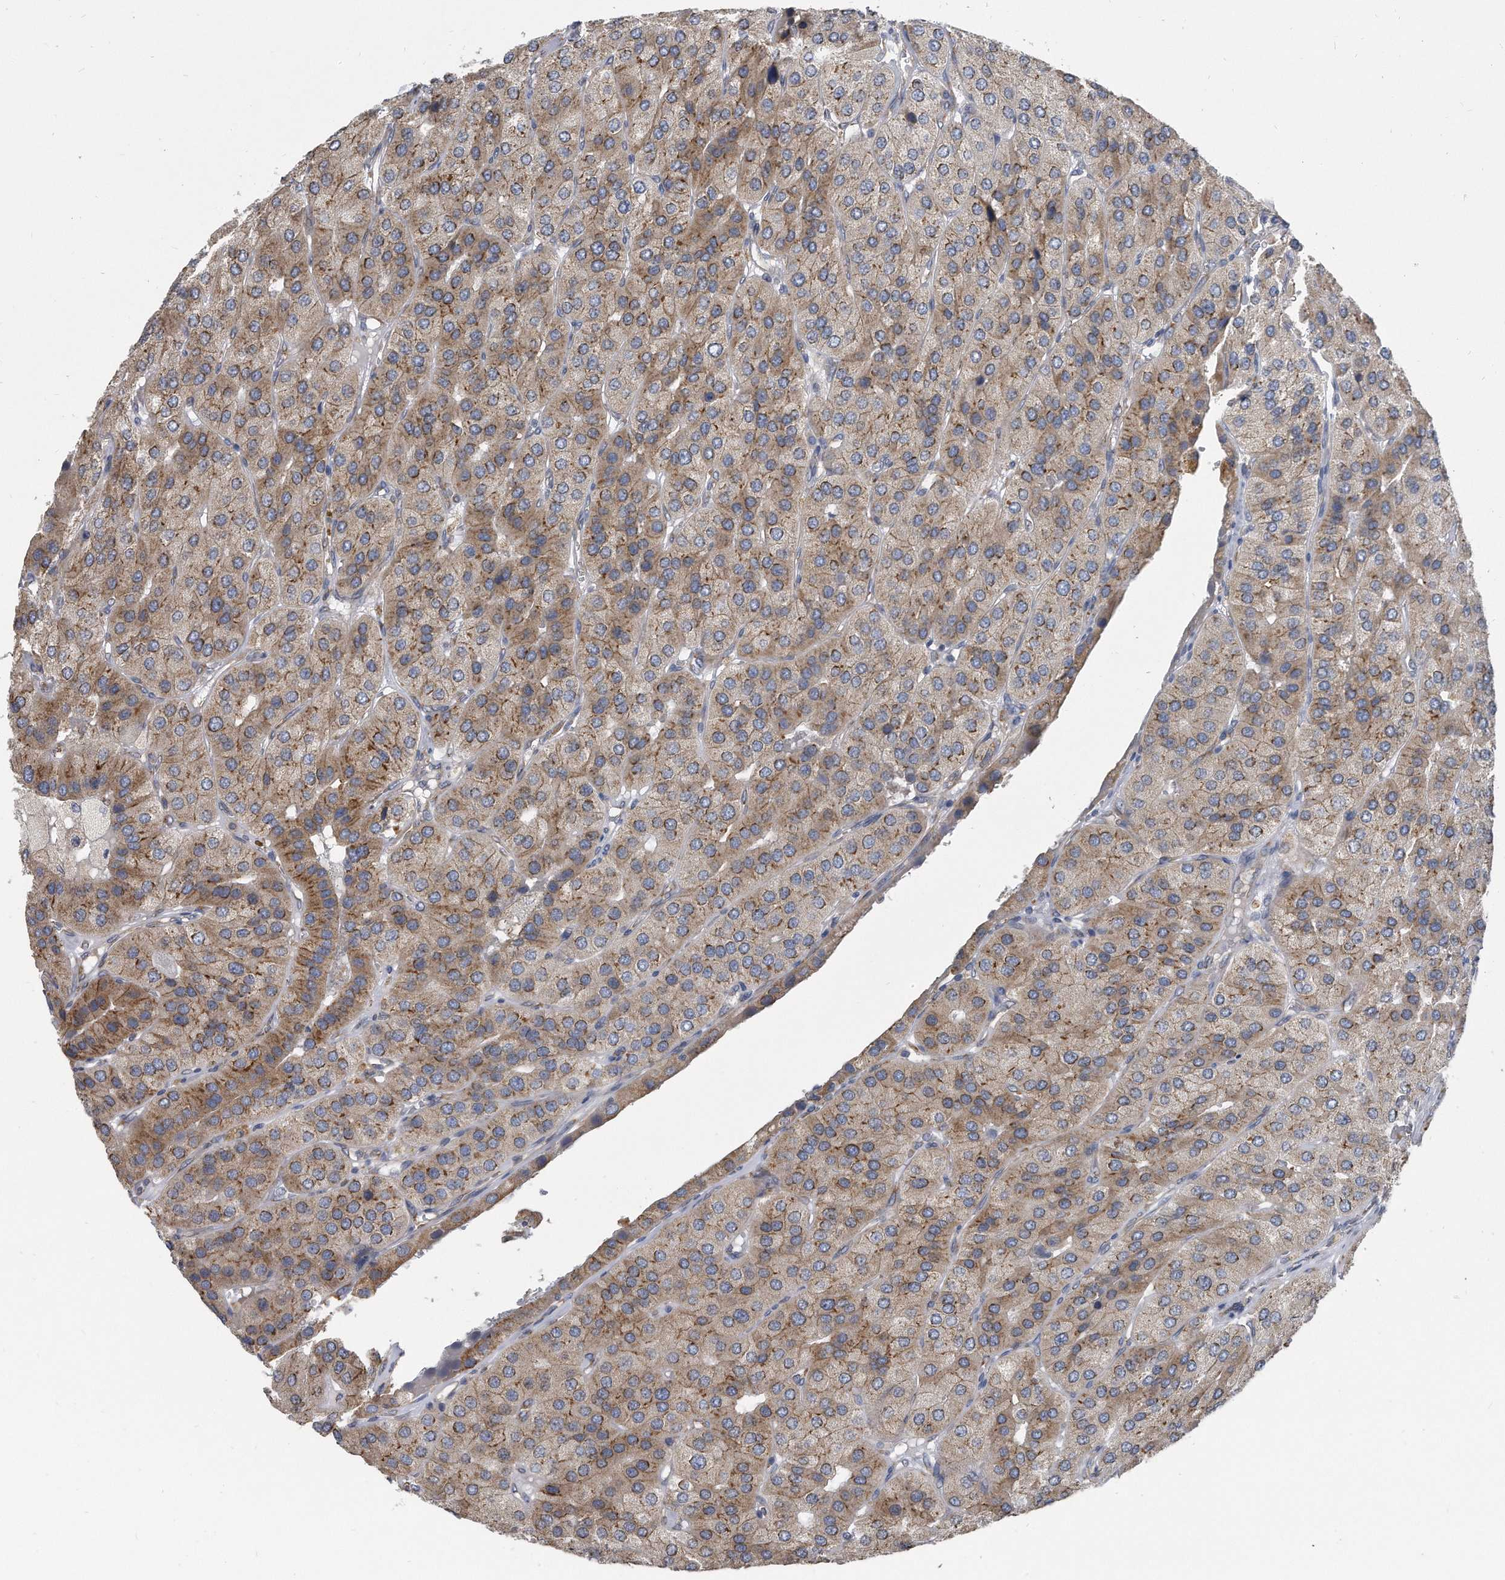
{"staining": {"intensity": "moderate", "quantity": "25%-75%", "location": "cytoplasmic/membranous"}, "tissue": "parathyroid gland", "cell_type": "Glandular cells", "image_type": "normal", "snomed": [{"axis": "morphology", "description": "Normal tissue, NOS"}, {"axis": "morphology", "description": "Adenoma, NOS"}, {"axis": "topography", "description": "Parathyroid gland"}], "caption": "An immunohistochemistry micrograph of normal tissue is shown. Protein staining in brown labels moderate cytoplasmic/membranous positivity in parathyroid gland within glandular cells.", "gene": "CCDC47", "patient": {"sex": "female", "age": 86}}